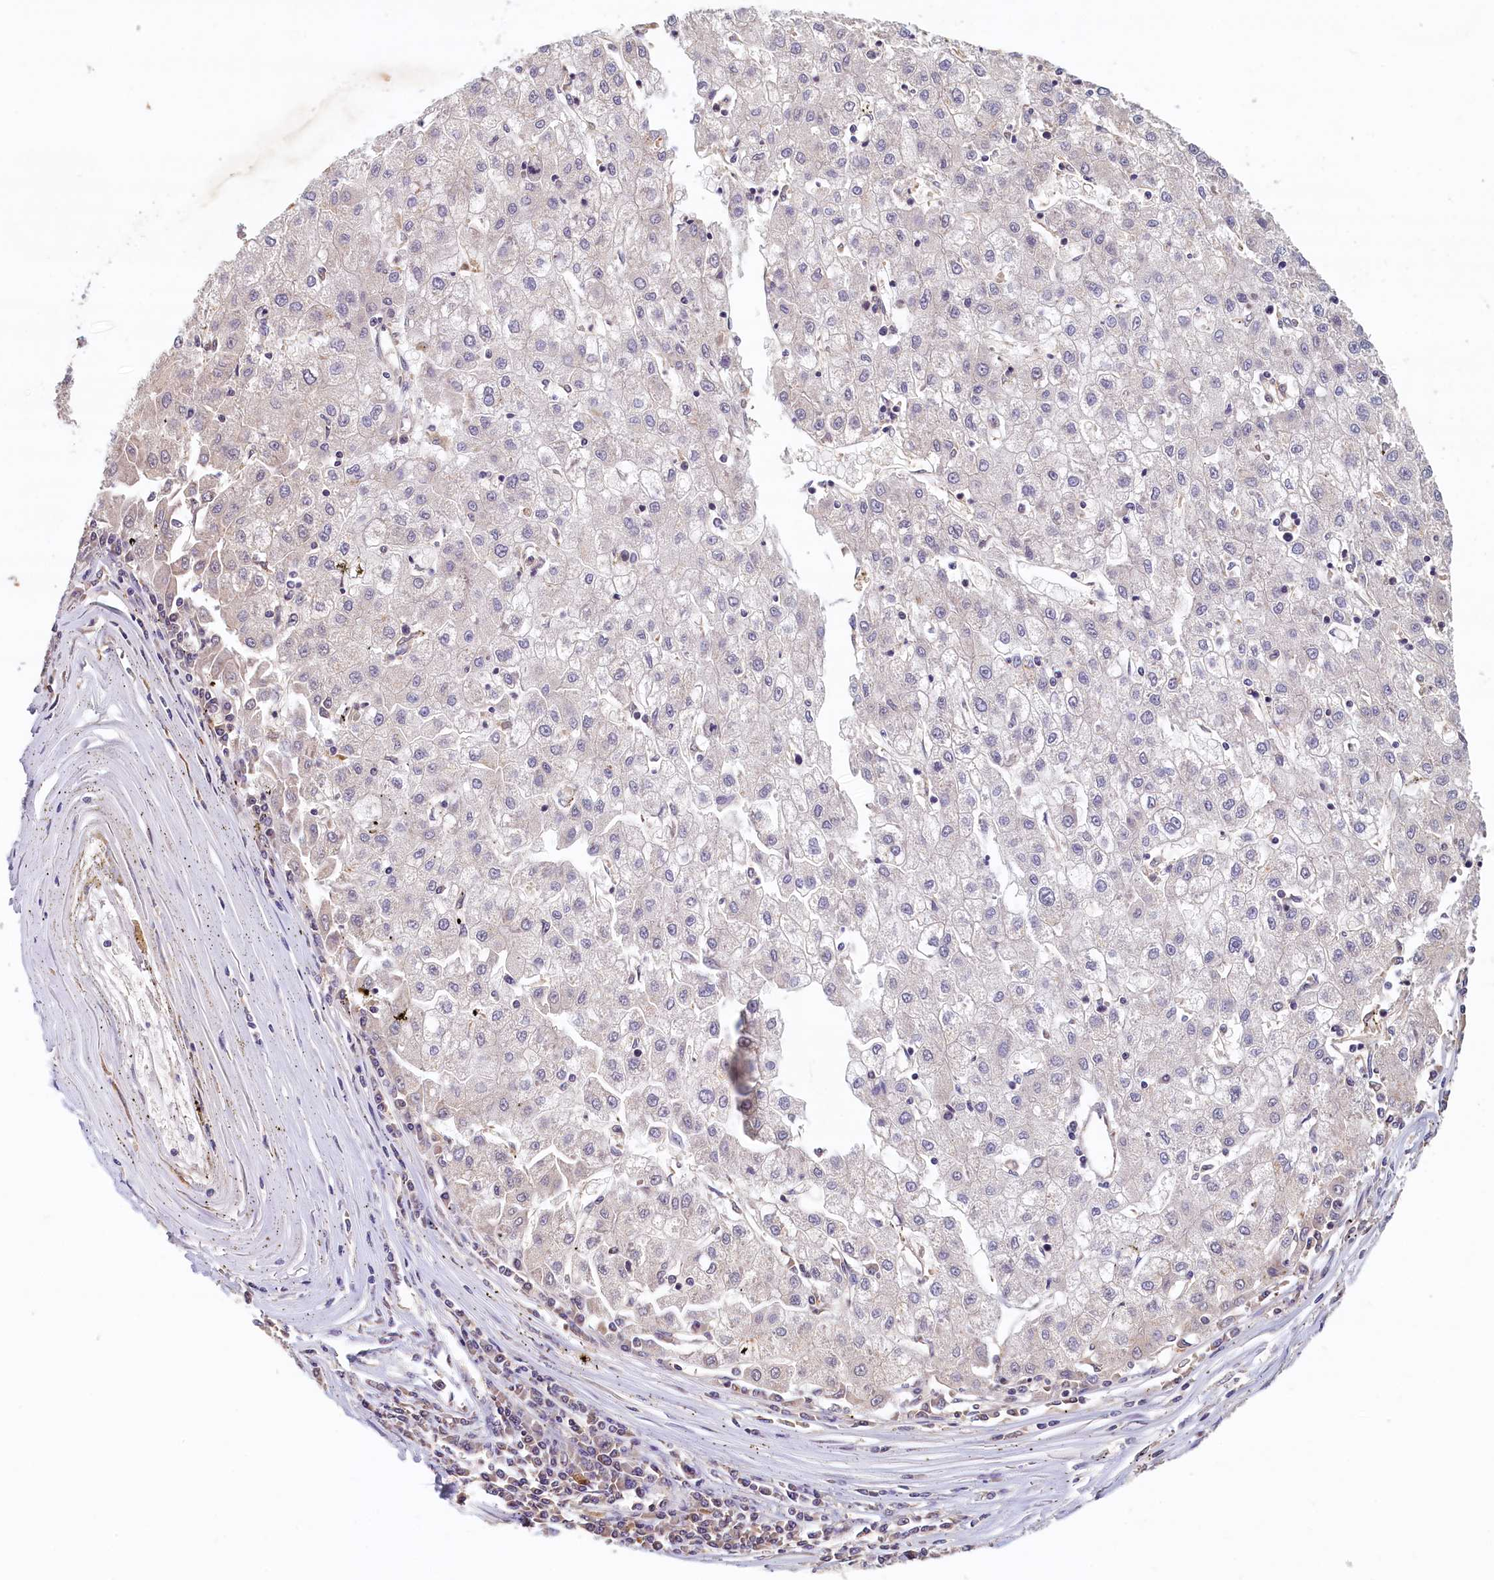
{"staining": {"intensity": "negative", "quantity": "none", "location": "none"}, "tissue": "liver cancer", "cell_type": "Tumor cells", "image_type": "cancer", "snomed": [{"axis": "morphology", "description": "Carcinoma, Hepatocellular, NOS"}, {"axis": "topography", "description": "Liver"}], "caption": "High power microscopy photomicrograph of an immunohistochemistry photomicrograph of liver cancer (hepatocellular carcinoma), revealing no significant staining in tumor cells.", "gene": "NUBP2", "patient": {"sex": "male", "age": 72}}